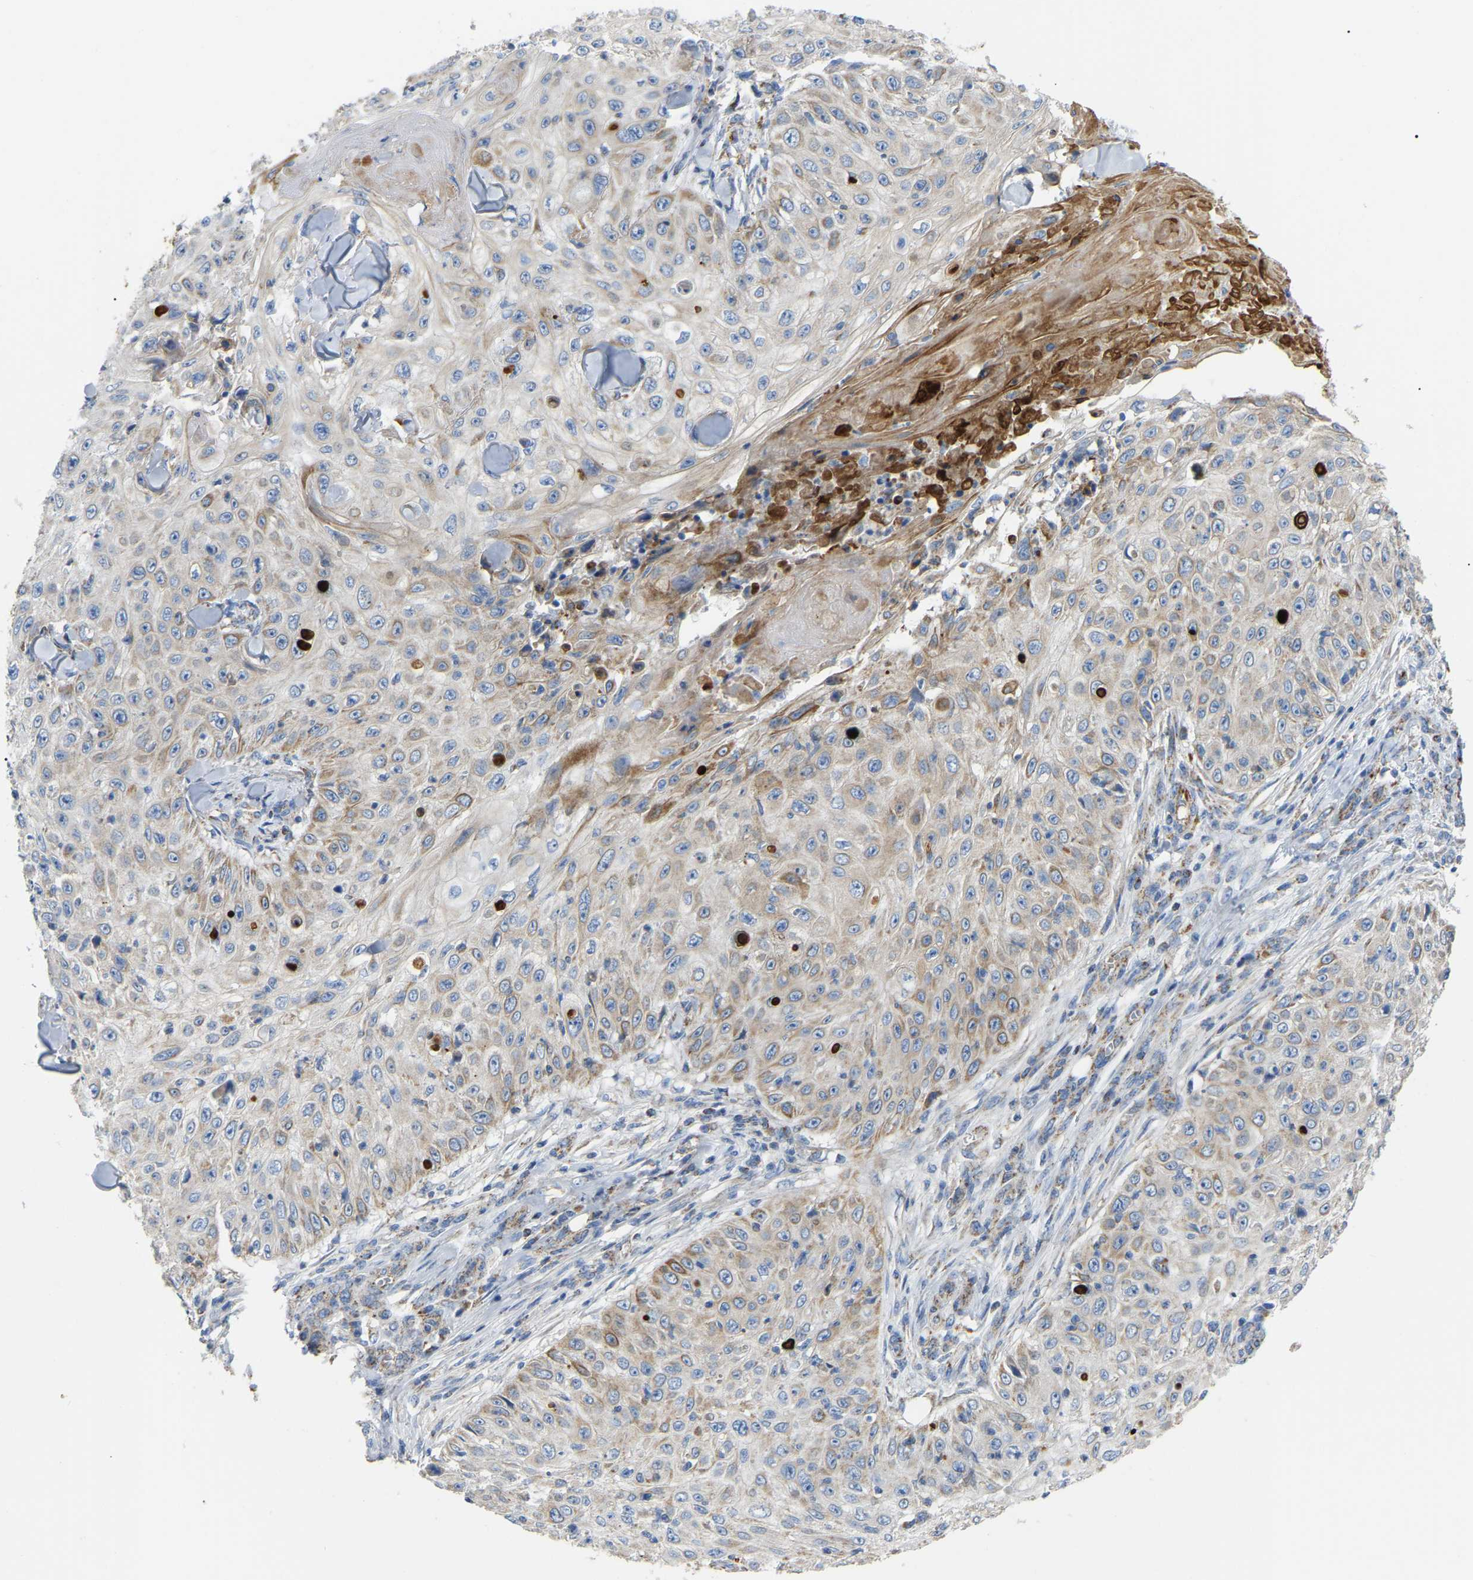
{"staining": {"intensity": "weak", "quantity": "25%-75%", "location": "cytoplasmic/membranous"}, "tissue": "skin cancer", "cell_type": "Tumor cells", "image_type": "cancer", "snomed": [{"axis": "morphology", "description": "Squamous cell carcinoma, NOS"}, {"axis": "topography", "description": "Skin"}], "caption": "Tumor cells show low levels of weak cytoplasmic/membranous expression in about 25%-75% of cells in human skin cancer (squamous cell carcinoma).", "gene": "HIBADH", "patient": {"sex": "male", "age": 86}}